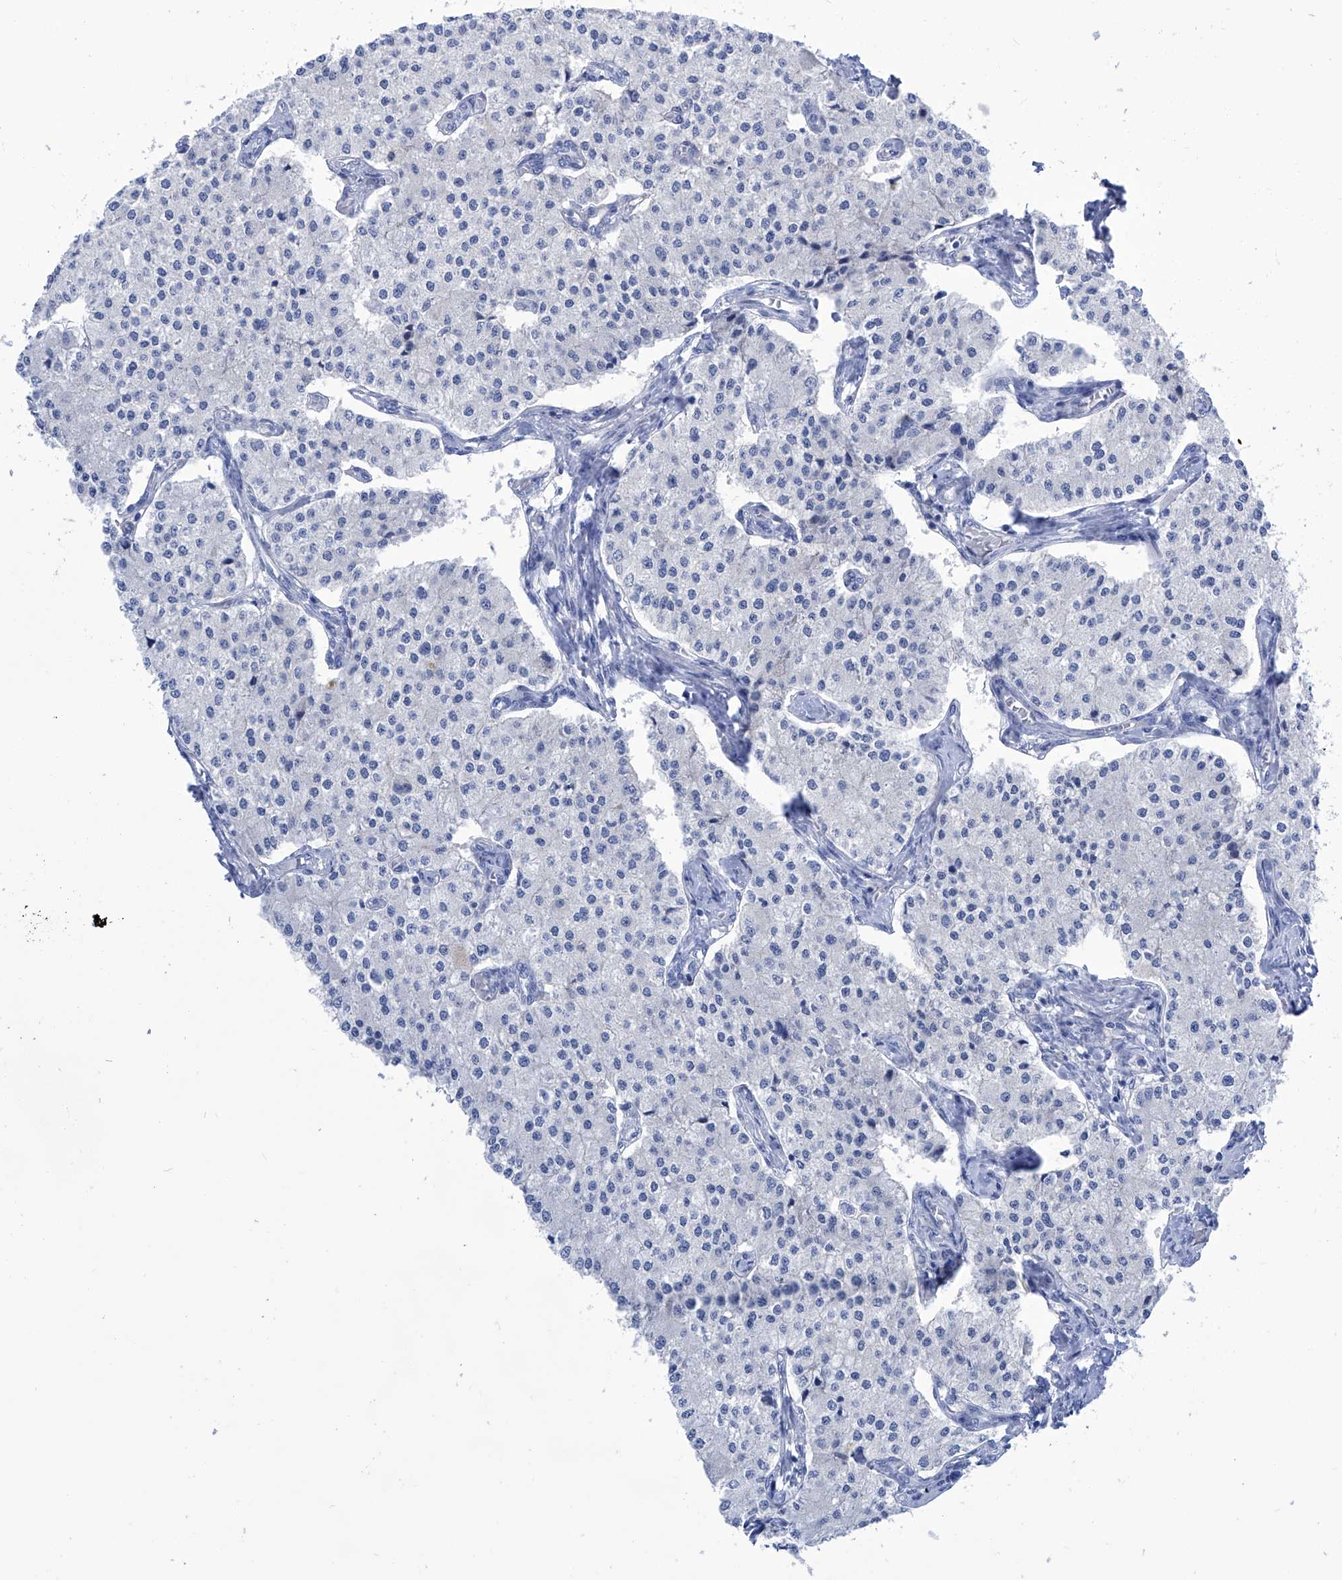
{"staining": {"intensity": "negative", "quantity": "none", "location": "none"}, "tissue": "carcinoid", "cell_type": "Tumor cells", "image_type": "cancer", "snomed": [{"axis": "morphology", "description": "Carcinoid, malignant, NOS"}, {"axis": "topography", "description": "Colon"}], "caption": "A high-resolution image shows immunohistochemistry staining of carcinoid (malignant), which exhibits no significant positivity in tumor cells.", "gene": "PGM3", "patient": {"sex": "female", "age": 52}}